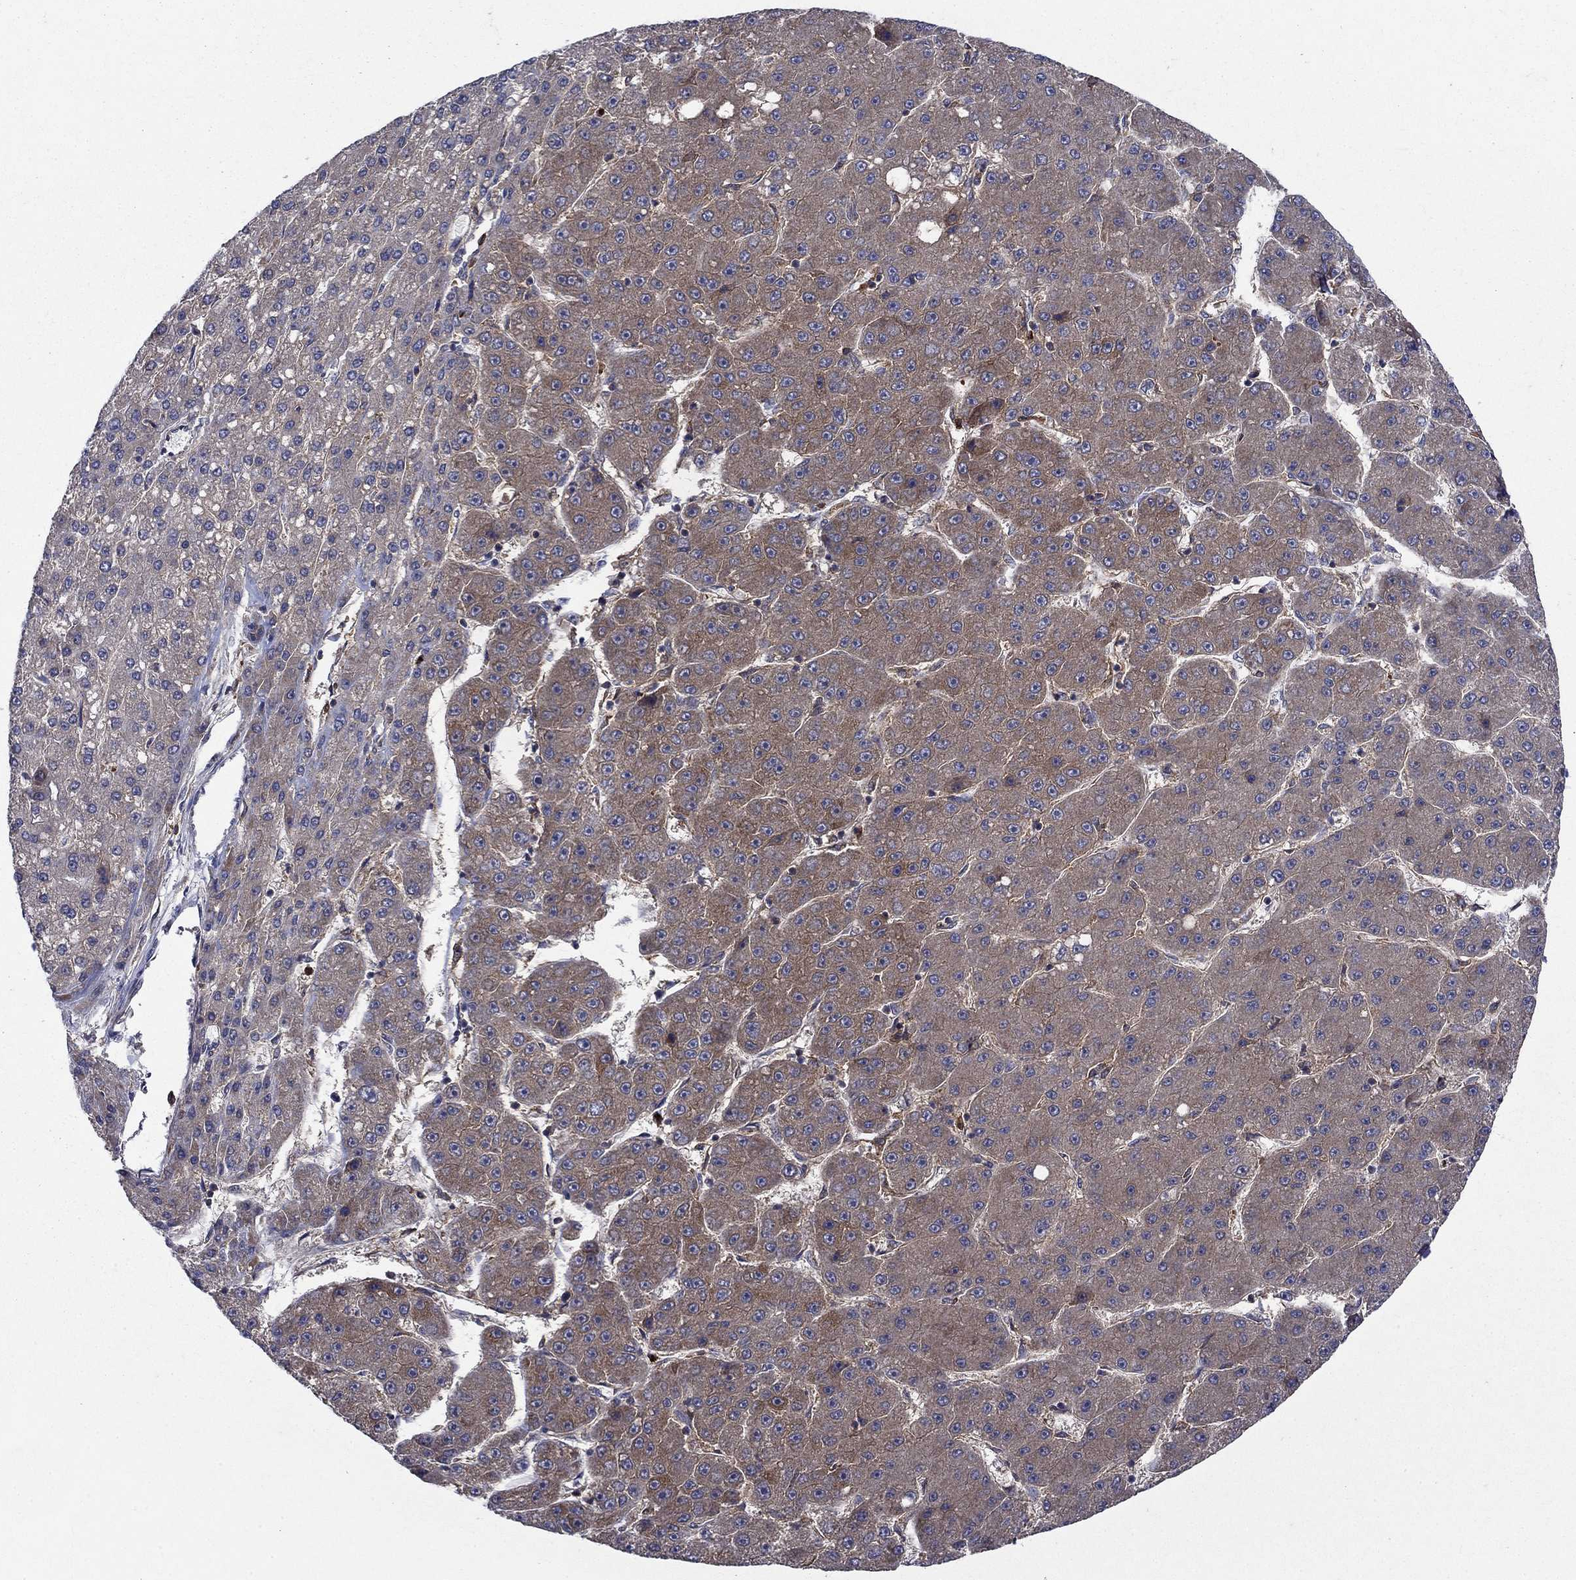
{"staining": {"intensity": "weak", "quantity": "25%-75%", "location": "cytoplasmic/membranous"}, "tissue": "liver cancer", "cell_type": "Tumor cells", "image_type": "cancer", "snomed": [{"axis": "morphology", "description": "Carcinoma, Hepatocellular, NOS"}, {"axis": "topography", "description": "Liver"}], "caption": "DAB immunohistochemical staining of human liver cancer demonstrates weak cytoplasmic/membranous protein expression in about 25%-75% of tumor cells. (DAB (3,3'-diaminobenzidine) IHC with brightfield microscopy, high magnification).", "gene": "RNF19B", "patient": {"sex": "male", "age": 67}}